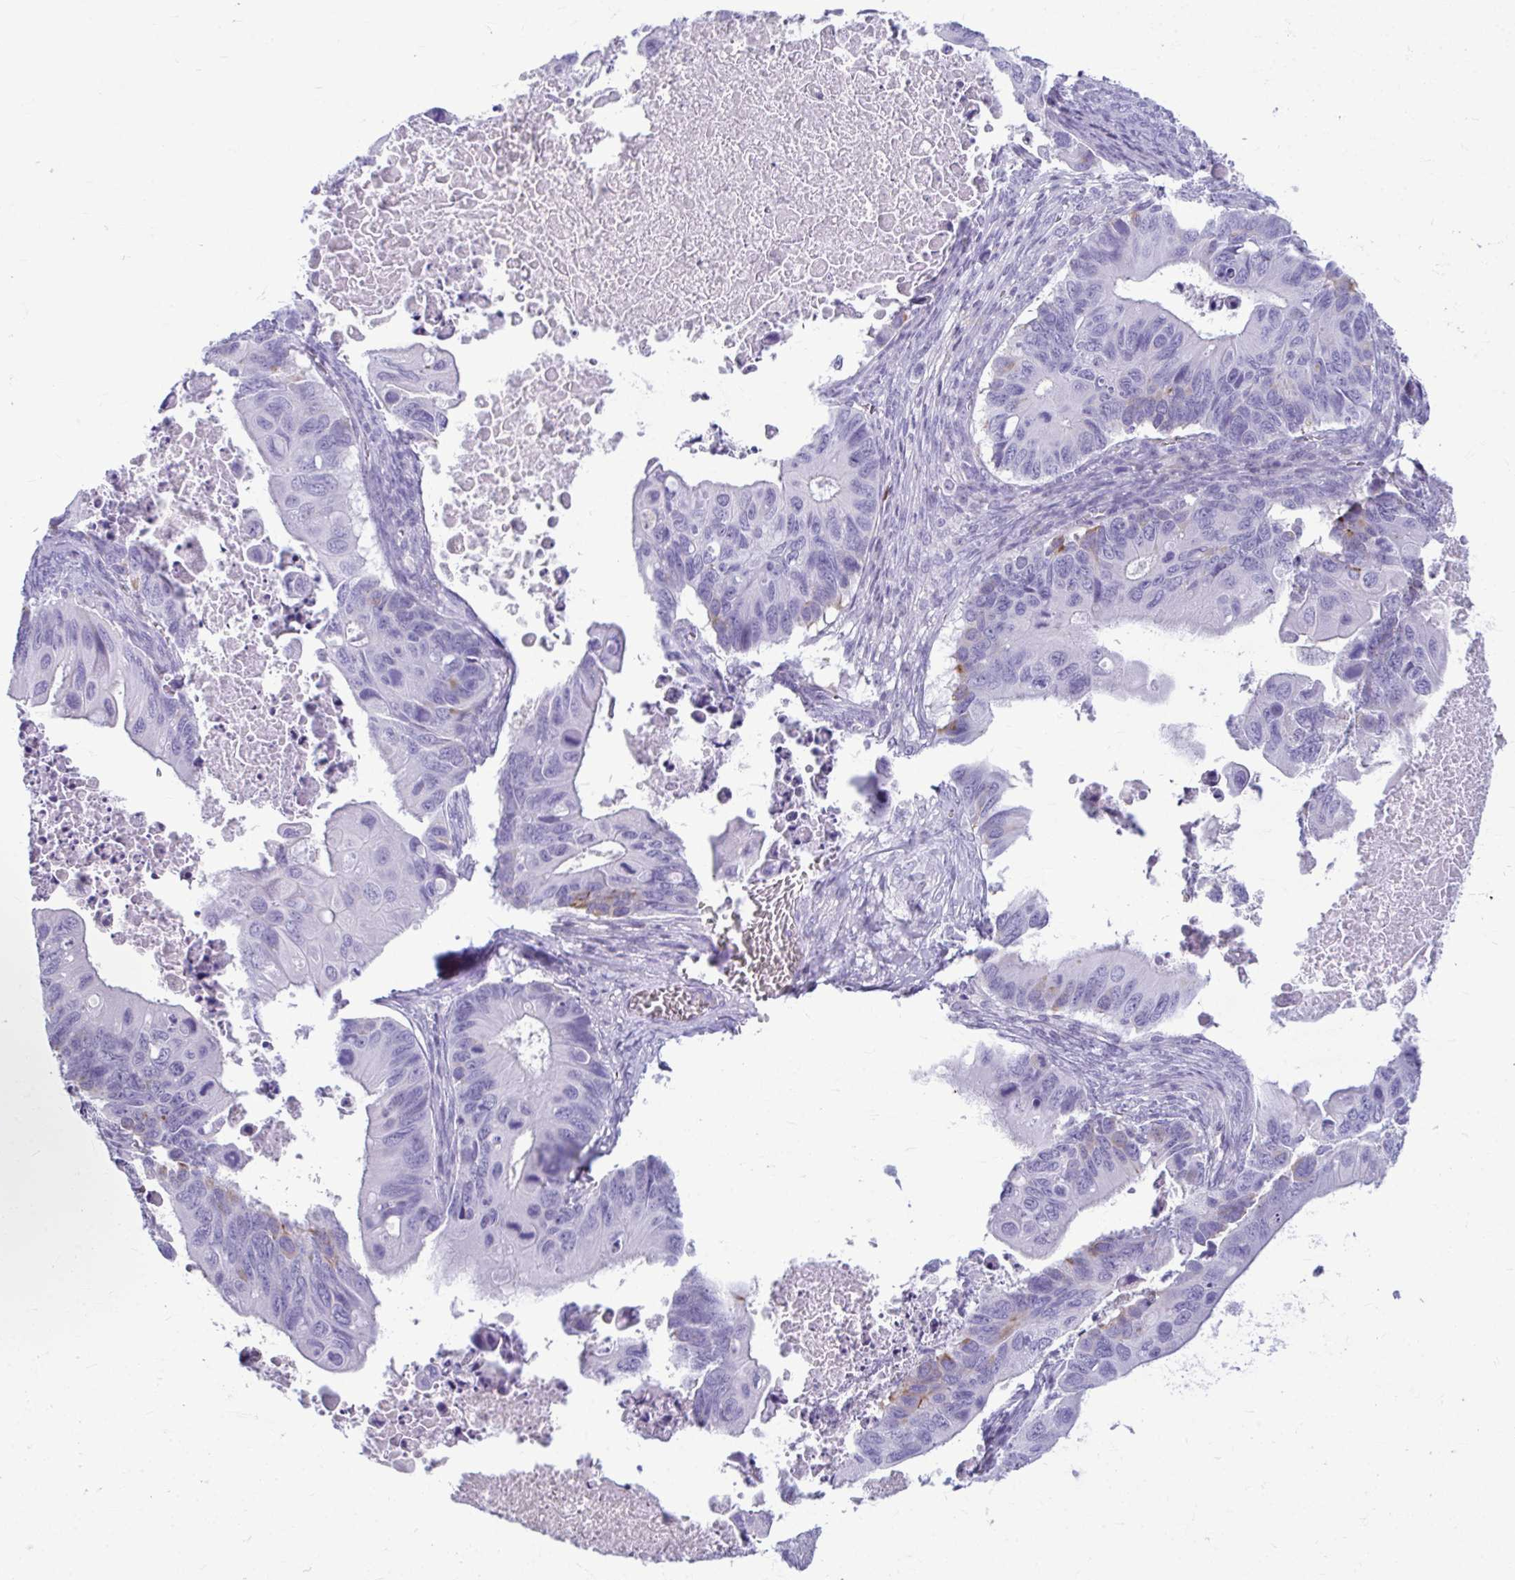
{"staining": {"intensity": "negative", "quantity": "none", "location": "none"}, "tissue": "ovarian cancer", "cell_type": "Tumor cells", "image_type": "cancer", "snomed": [{"axis": "morphology", "description": "Cystadenocarcinoma, mucinous, NOS"}, {"axis": "topography", "description": "Ovary"}], "caption": "This is an immunohistochemistry (IHC) photomicrograph of mucinous cystadenocarcinoma (ovarian). There is no expression in tumor cells.", "gene": "SERPINI1", "patient": {"sex": "female", "age": 64}}